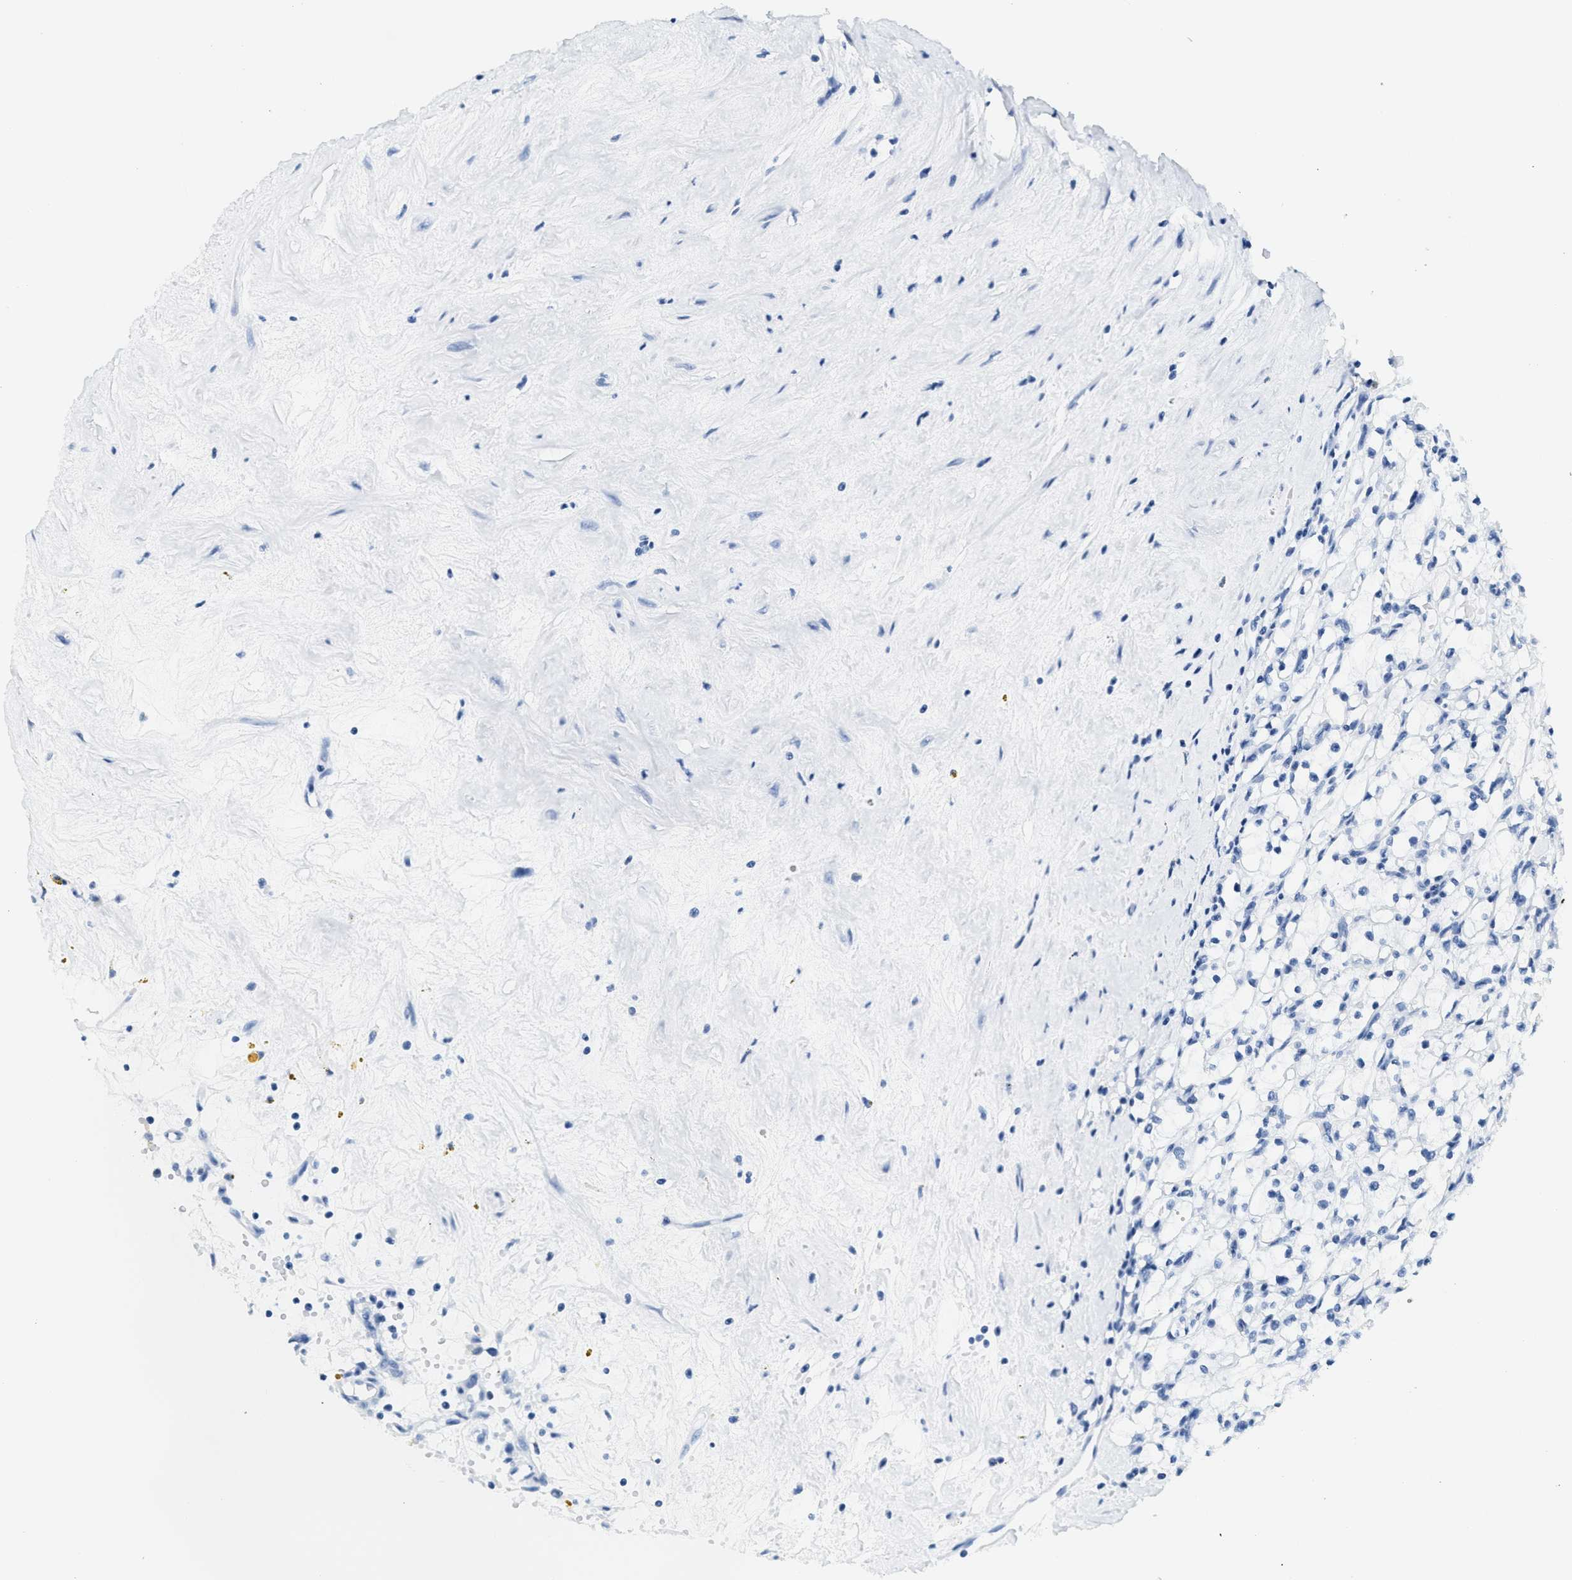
{"staining": {"intensity": "negative", "quantity": "none", "location": "none"}, "tissue": "renal cancer", "cell_type": "Tumor cells", "image_type": "cancer", "snomed": [{"axis": "morphology", "description": "Adenocarcinoma, NOS"}, {"axis": "topography", "description": "Kidney"}], "caption": "This is a image of immunohistochemistry staining of renal cancer (adenocarcinoma), which shows no positivity in tumor cells.", "gene": "CA4", "patient": {"sex": "male", "age": 56}}